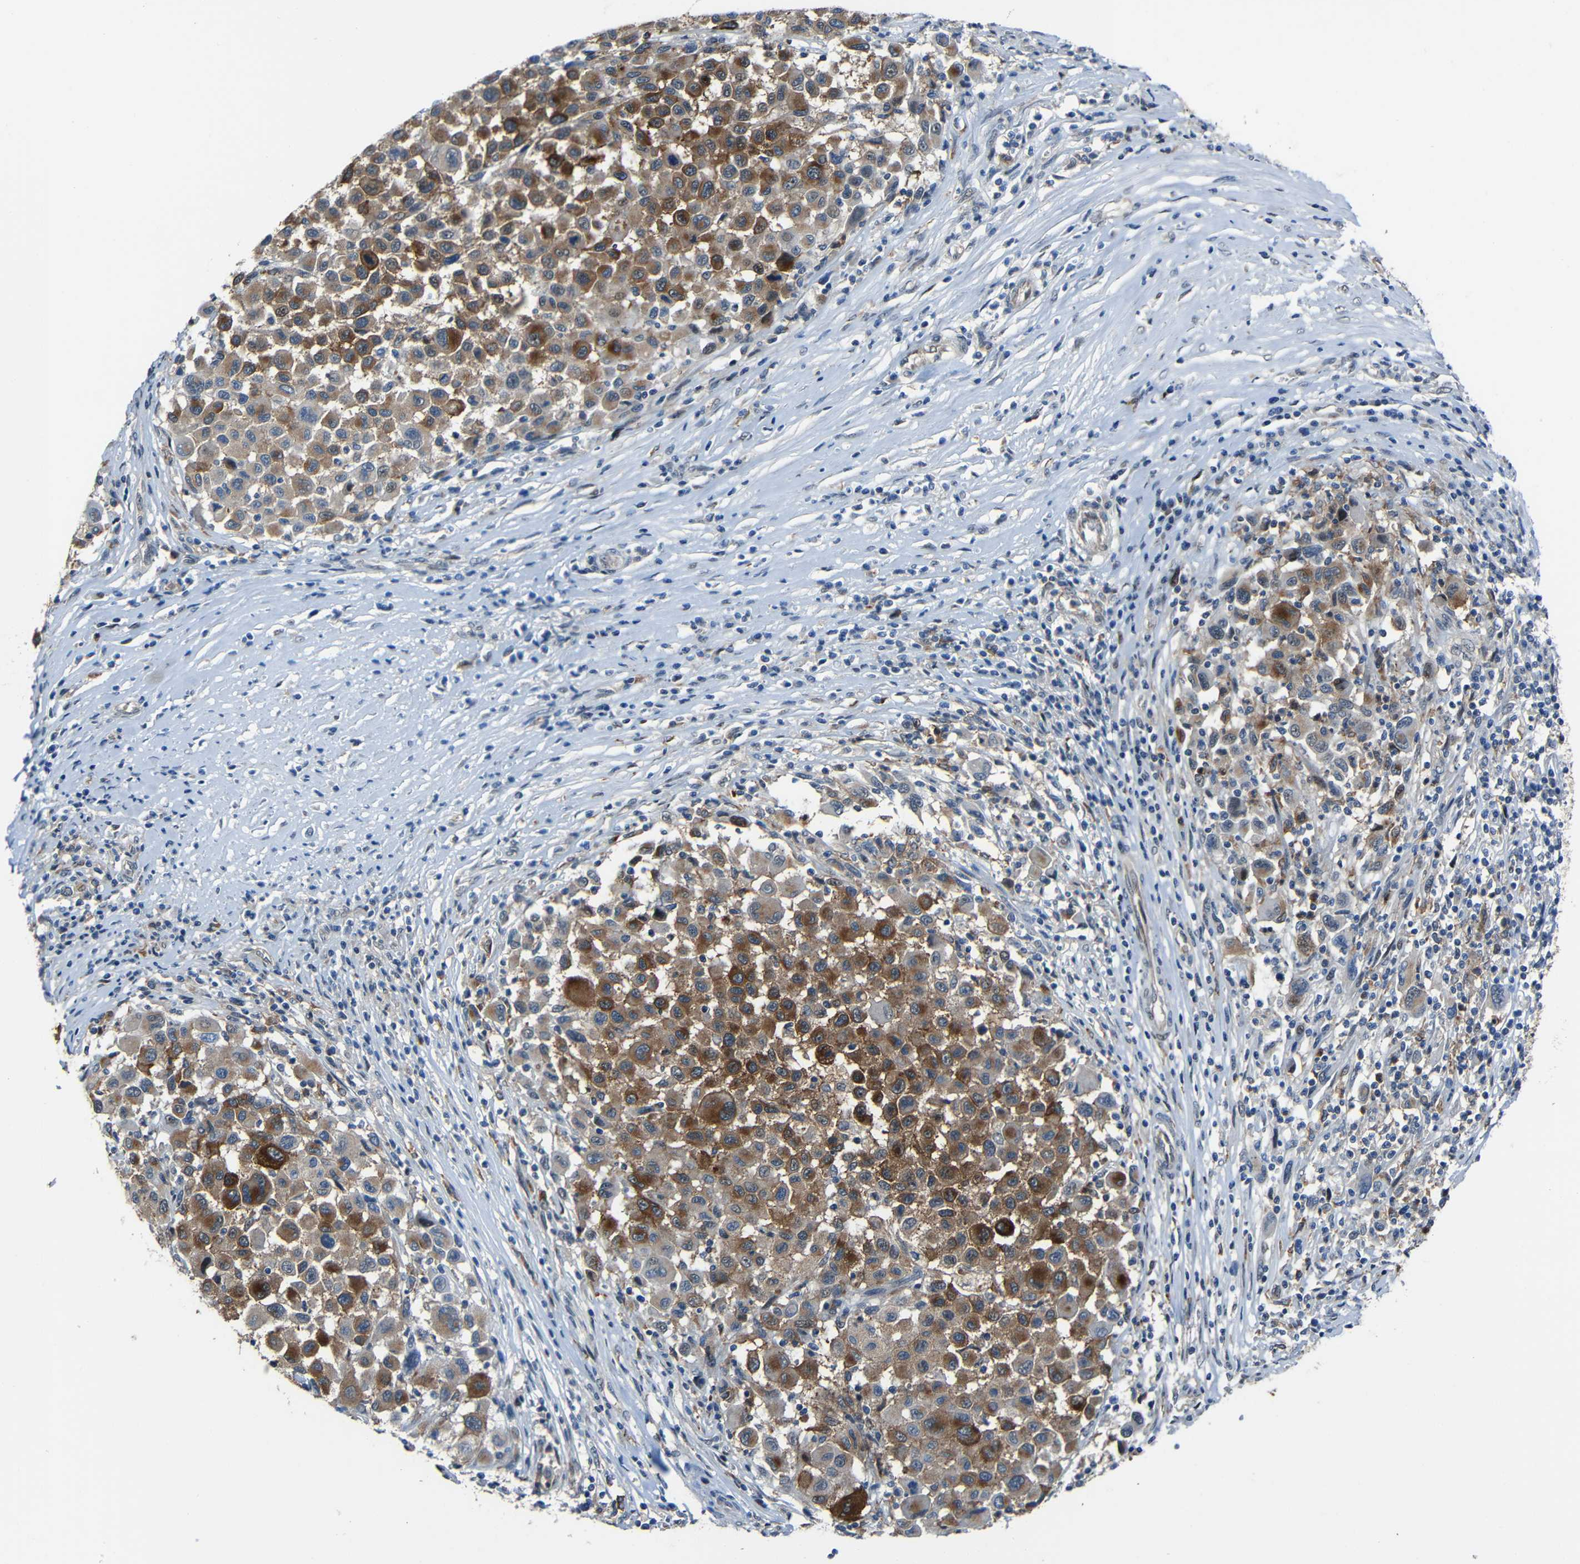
{"staining": {"intensity": "moderate", "quantity": "25%-75%", "location": "cytoplasmic/membranous"}, "tissue": "melanoma", "cell_type": "Tumor cells", "image_type": "cancer", "snomed": [{"axis": "morphology", "description": "Malignant melanoma, Metastatic site"}, {"axis": "topography", "description": "Lymph node"}], "caption": "Approximately 25%-75% of tumor cells in human melanoma display moderate cytoplasmic/membranous protein staining as visualized by brown immunohistochemical staining.", "gene": "DNAJC5", "patient": {"sex": "male", "age": 61}}